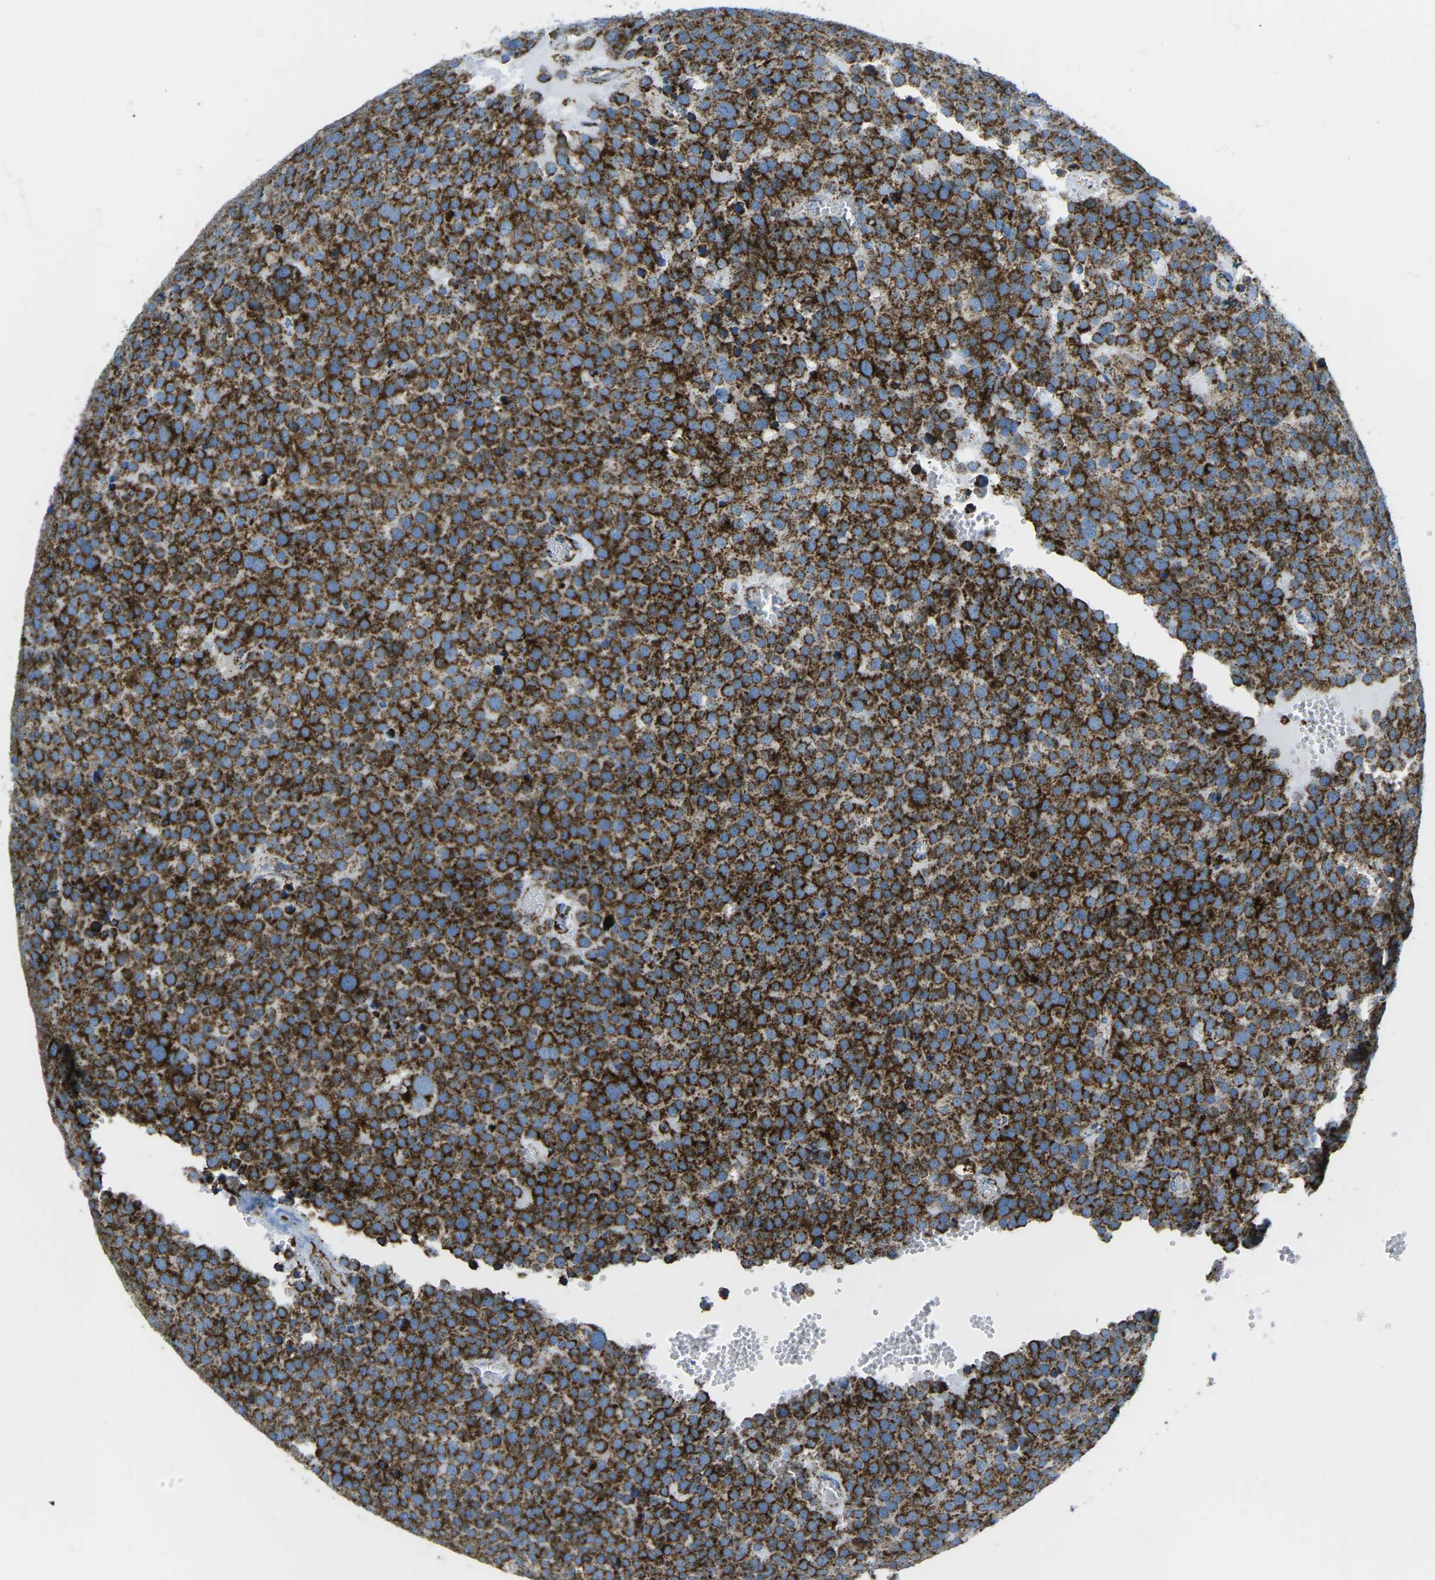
{"staining": {"intensity": "strong", "quantity": ">75%", "location": "cytoplasmic/membranous"}, "tissue": "testis cancer", "cell_type": "Tumor cells", "image_type": "cancer", "snomed": [{"axis": "morphology", "description": "Normal tissue, NOS"}, {"axis": "morphology", "description": "Seminoma, NOS"}, {"axis": "topography", "description": "Testis"}], "caption": "Immunohistochemical staining of human testis cancer (seminoma) demonstrates high levels of strong cytoplasmic/membranous positivity in about >75% of tumor cells. The staining is performed using DAB (3,3'-diaminobenzidine) brown chromogen to label protein expression. The nuclei are counter-stained blue using hematoxylin.", "gene": "COX6C", "patient": {"sex": "male", "age": 71}}